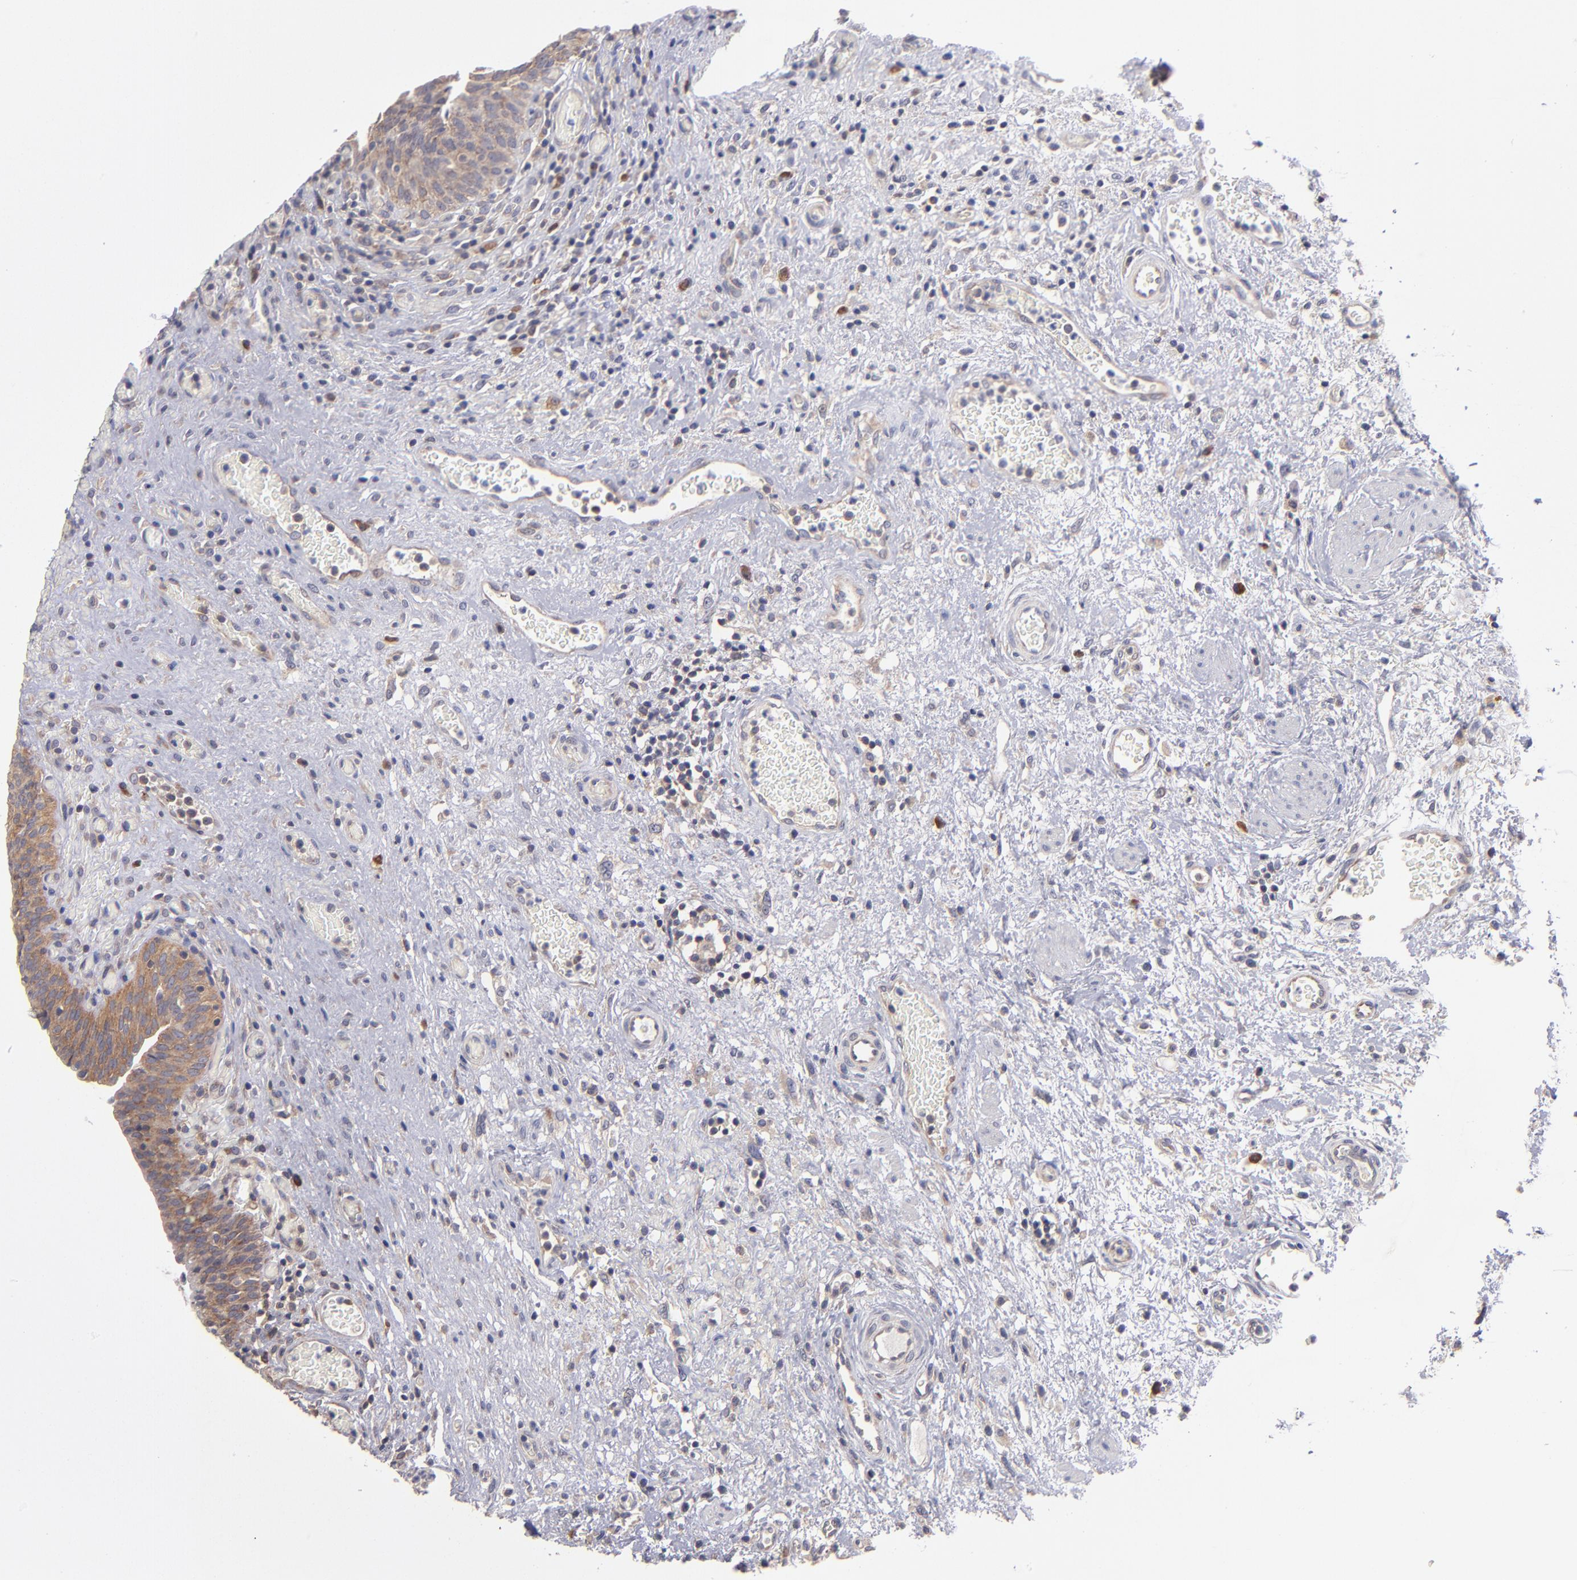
{"staining": {"intensity": "moderate", "quantity": ">75%", "location": "cytoplasmic/membranous"}, "tissue": "urinary bladder", "cell_type": "Urothelial cells", "image_type": "normal", "snomed": [{"axis": "morphology", "description": "Normal tissue, NOS"}, {"axis": "morphology", "description": "Urothelial carcinoma, High grade"}, {"axis": "topography", "description": "Urinary bladder"}], "caption": "Urinary bladder stained with DAB (3,3'-diaminobenzidine) immunohistochemistry demonstrates medium levels of moderate cytoplasmic/membranous positivity in about >75% of urothelial cells.", "gene": "EIF3L", "patient": {"sex": "male", "age": 51}}